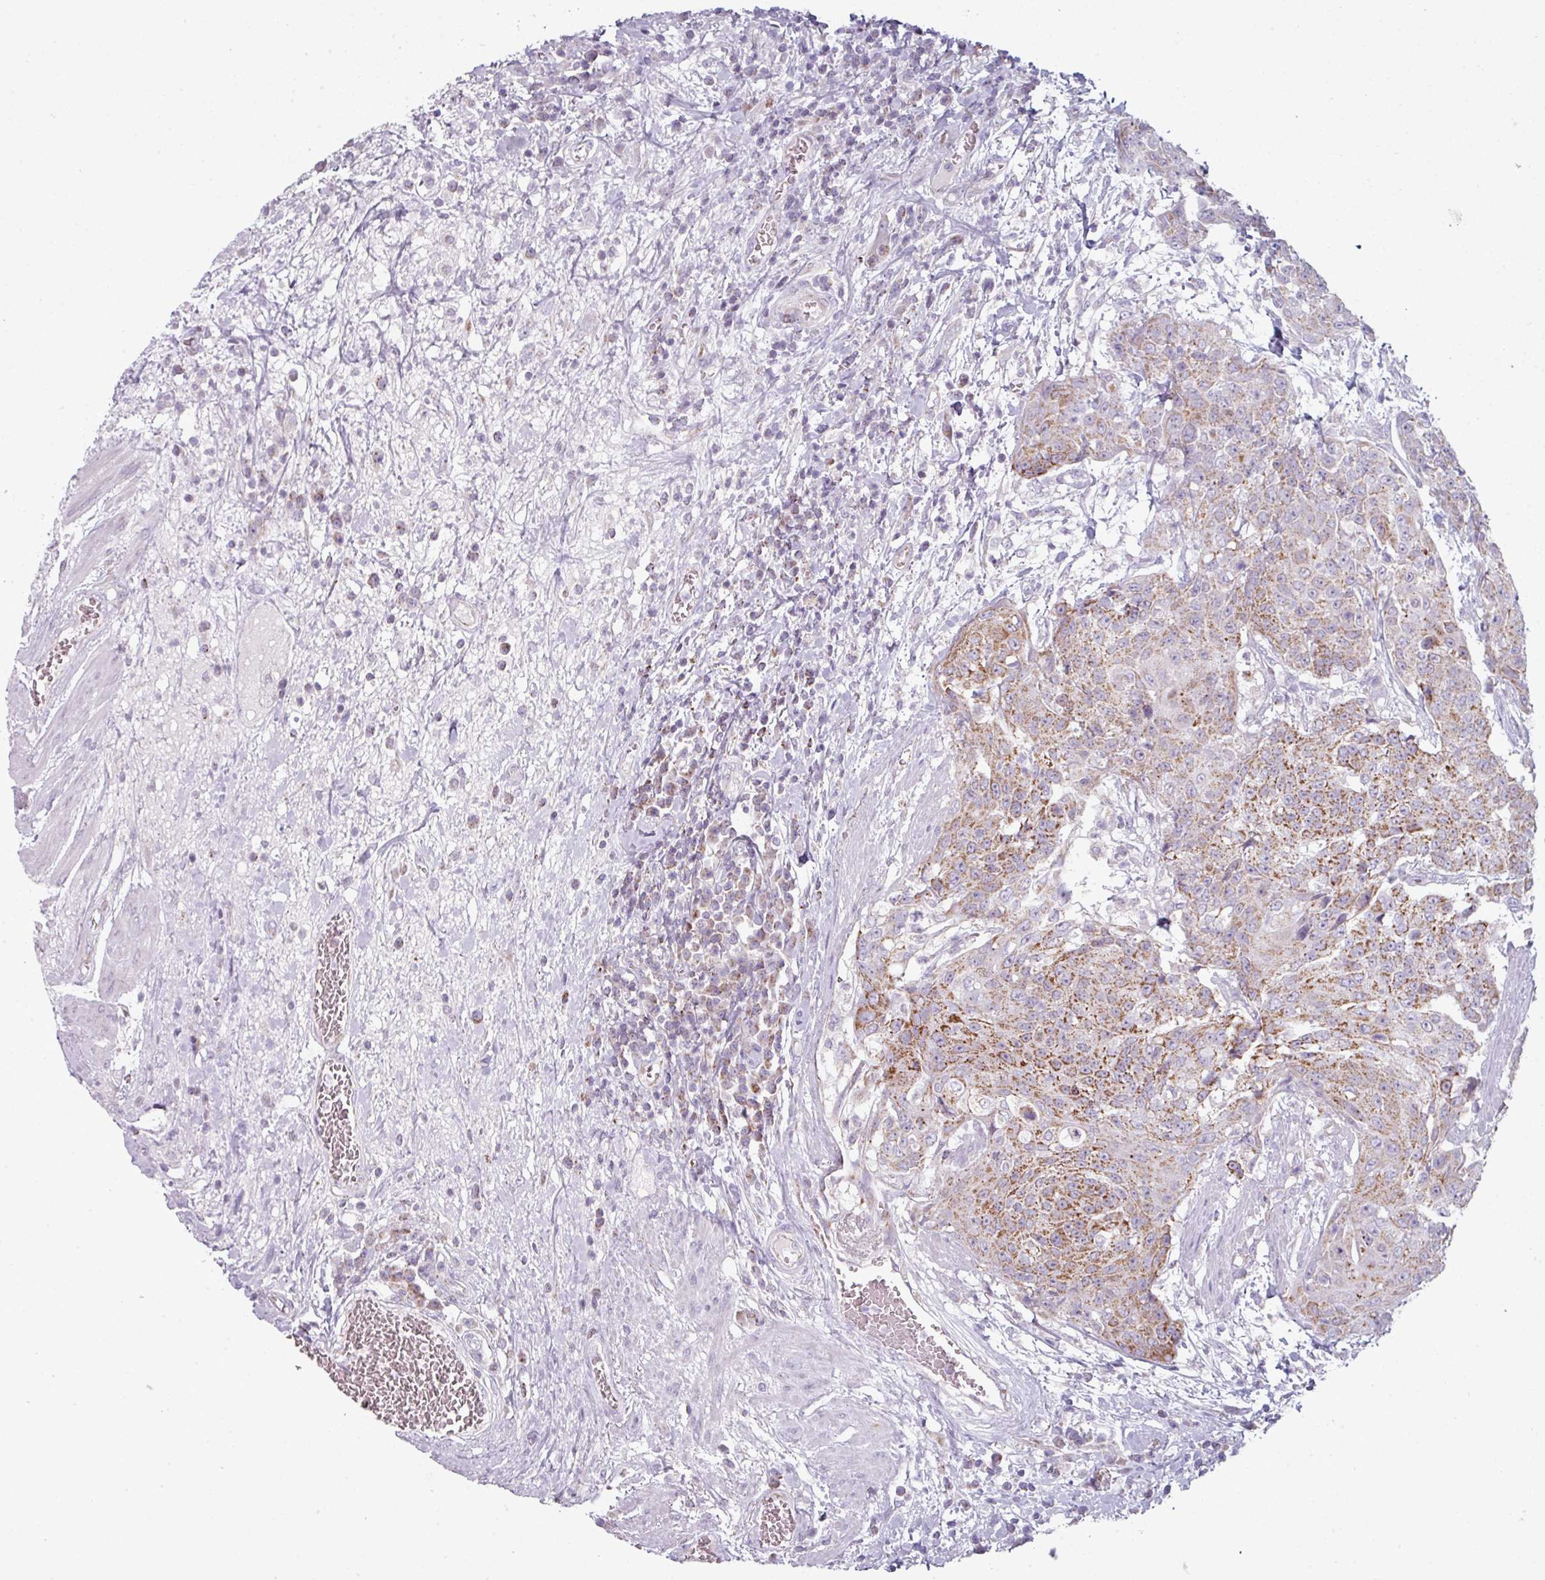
{"staining": {"intensity": "moderate", "quantity": ">75%", "location": "cytoplasmic/membranous"}, "tissue": "urothelial cancer", "cell_type": "Tumor cells", "image_type": "cancer", "snomed": [{"axis": "morphology", "description": "Urothelial carcinoma, High grade"}, {"axis": "topography", "description": "Urinary bladder"}], "caption": "Moderate cytoplasmic/membranous staining is appreciated in approximately >75% of tumor cells in high-grade urothelial carcinoma.", "gene": "ZNF615", "patient": {"sex": "female", "age": 63}}